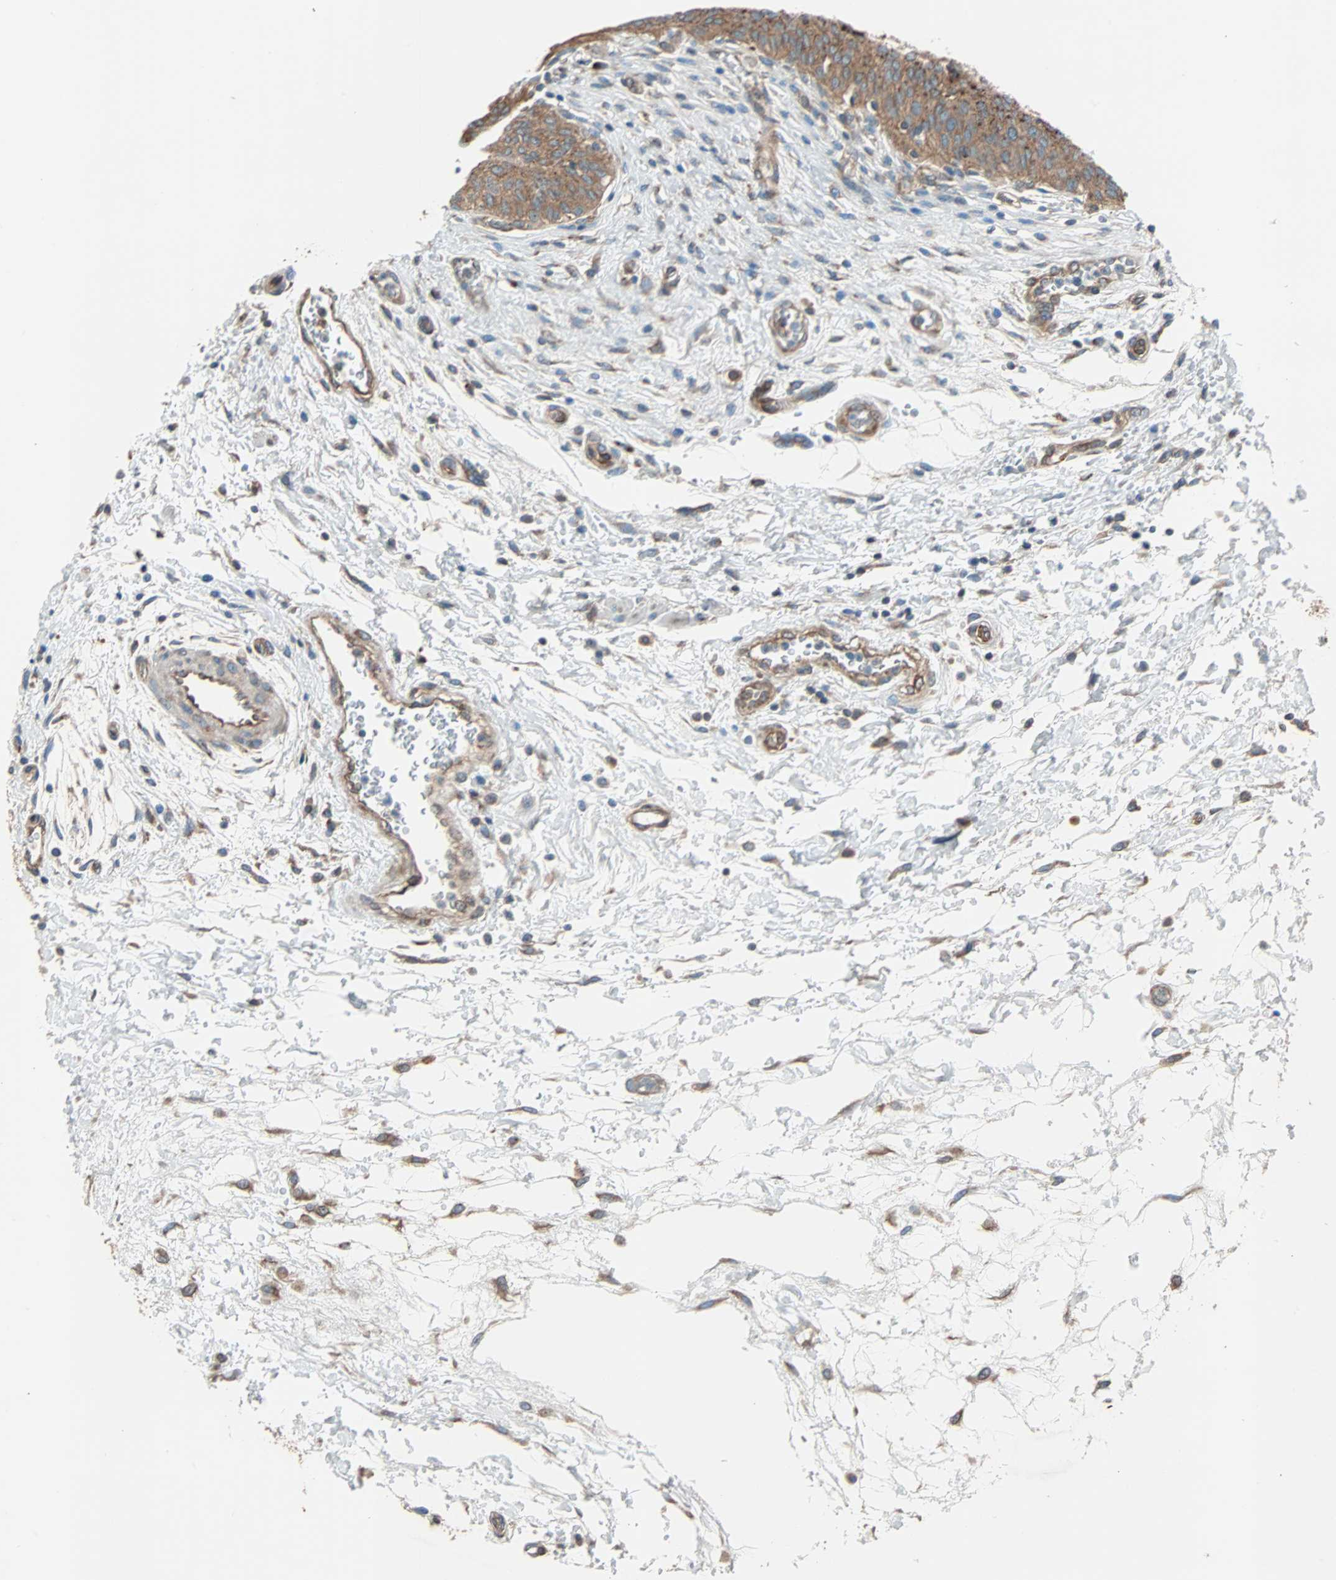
{"staining": {"intensity": "strong", "quantity": ">75%", "location": "cytoplasmic/membranous"}, "tissue": "urinary bladder", "cell_type": "Urothelial cells", "image_type": "normal", "snomed": [{"axis": "morphology", "description": "Normal tissue, NOS"}, {"axis": "topography", "description": "Smooth muscle"}, {"axis": "topography", "description": "Urinary bladder"}], "caption": "IHC micrograph of unremarkable urinary bladder: human urinary bladder stained using immunohistochemistry exhibits high levels of strong protein expression localized specifically in the cytoplasmic/membranous of urothelial cells, appearing as a cytoplasmic/membranous brown color.", "gene": "PHYH", "patient": {"sex": "male", "age": 35}}